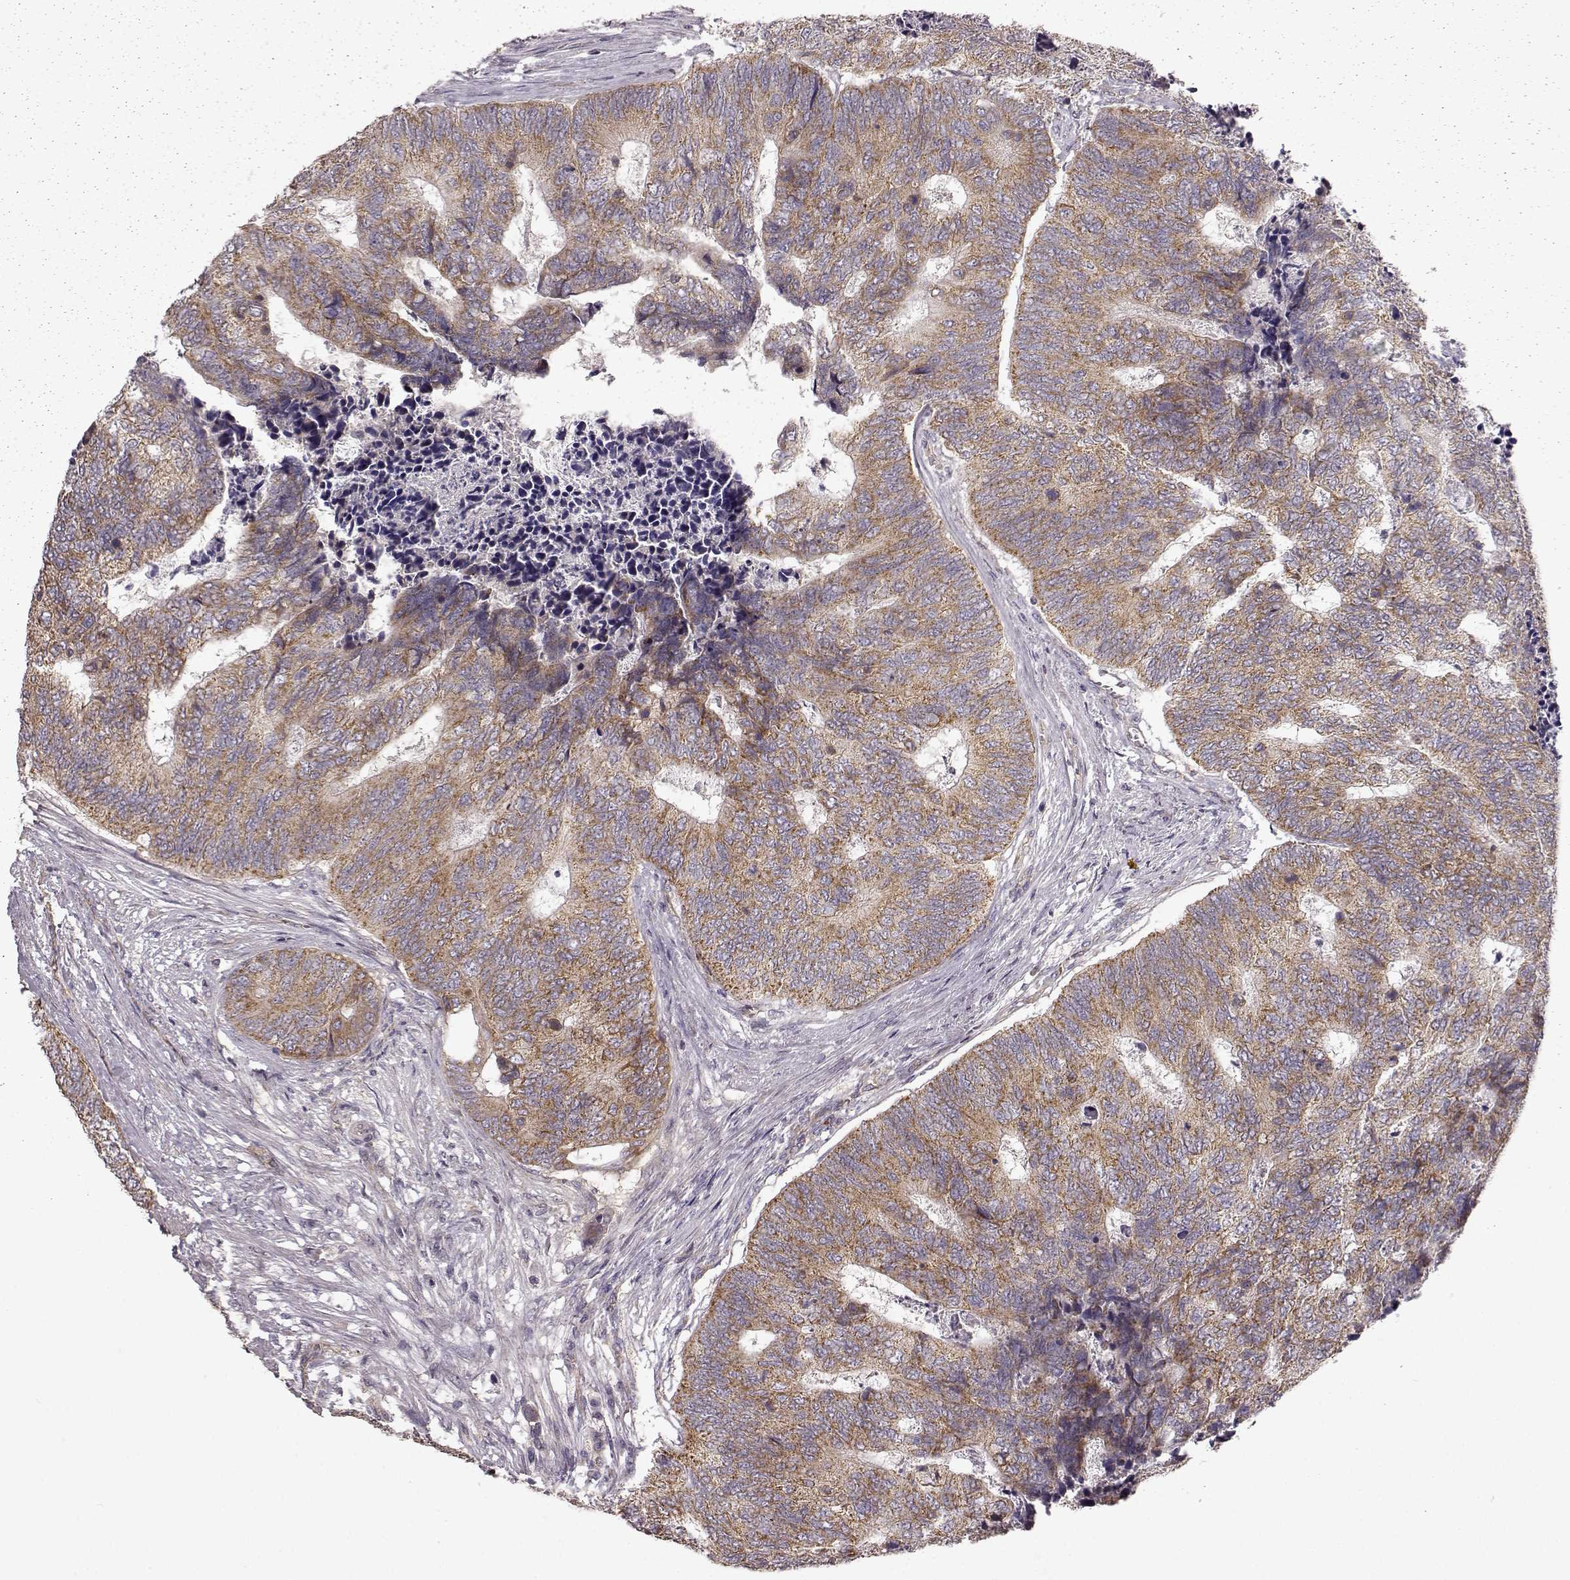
{"staining": {"intensity": "moderate", "quantity": ">75%", "location": "cytoplasmic/membranous"}, "tissue": "colorectal cancer", "cell_type": "Tumor cells", "image_type": "cancer", "snomed": [{"axis": "morphology", "description": "Adenocarcinoma, NOS"}, {"axis": "topography", "description": "Colon"}], "caption": "Immunohistochemistry (IHC) (DAB (3,3'-diaminobenzidine)) staining of human colorectal cancer reveals moderate cytoplasmic/membranous protein expression in about >75% of tumor cells.", "gene": "ERBB3", "patient": {"sex": "female", "age": 67}}